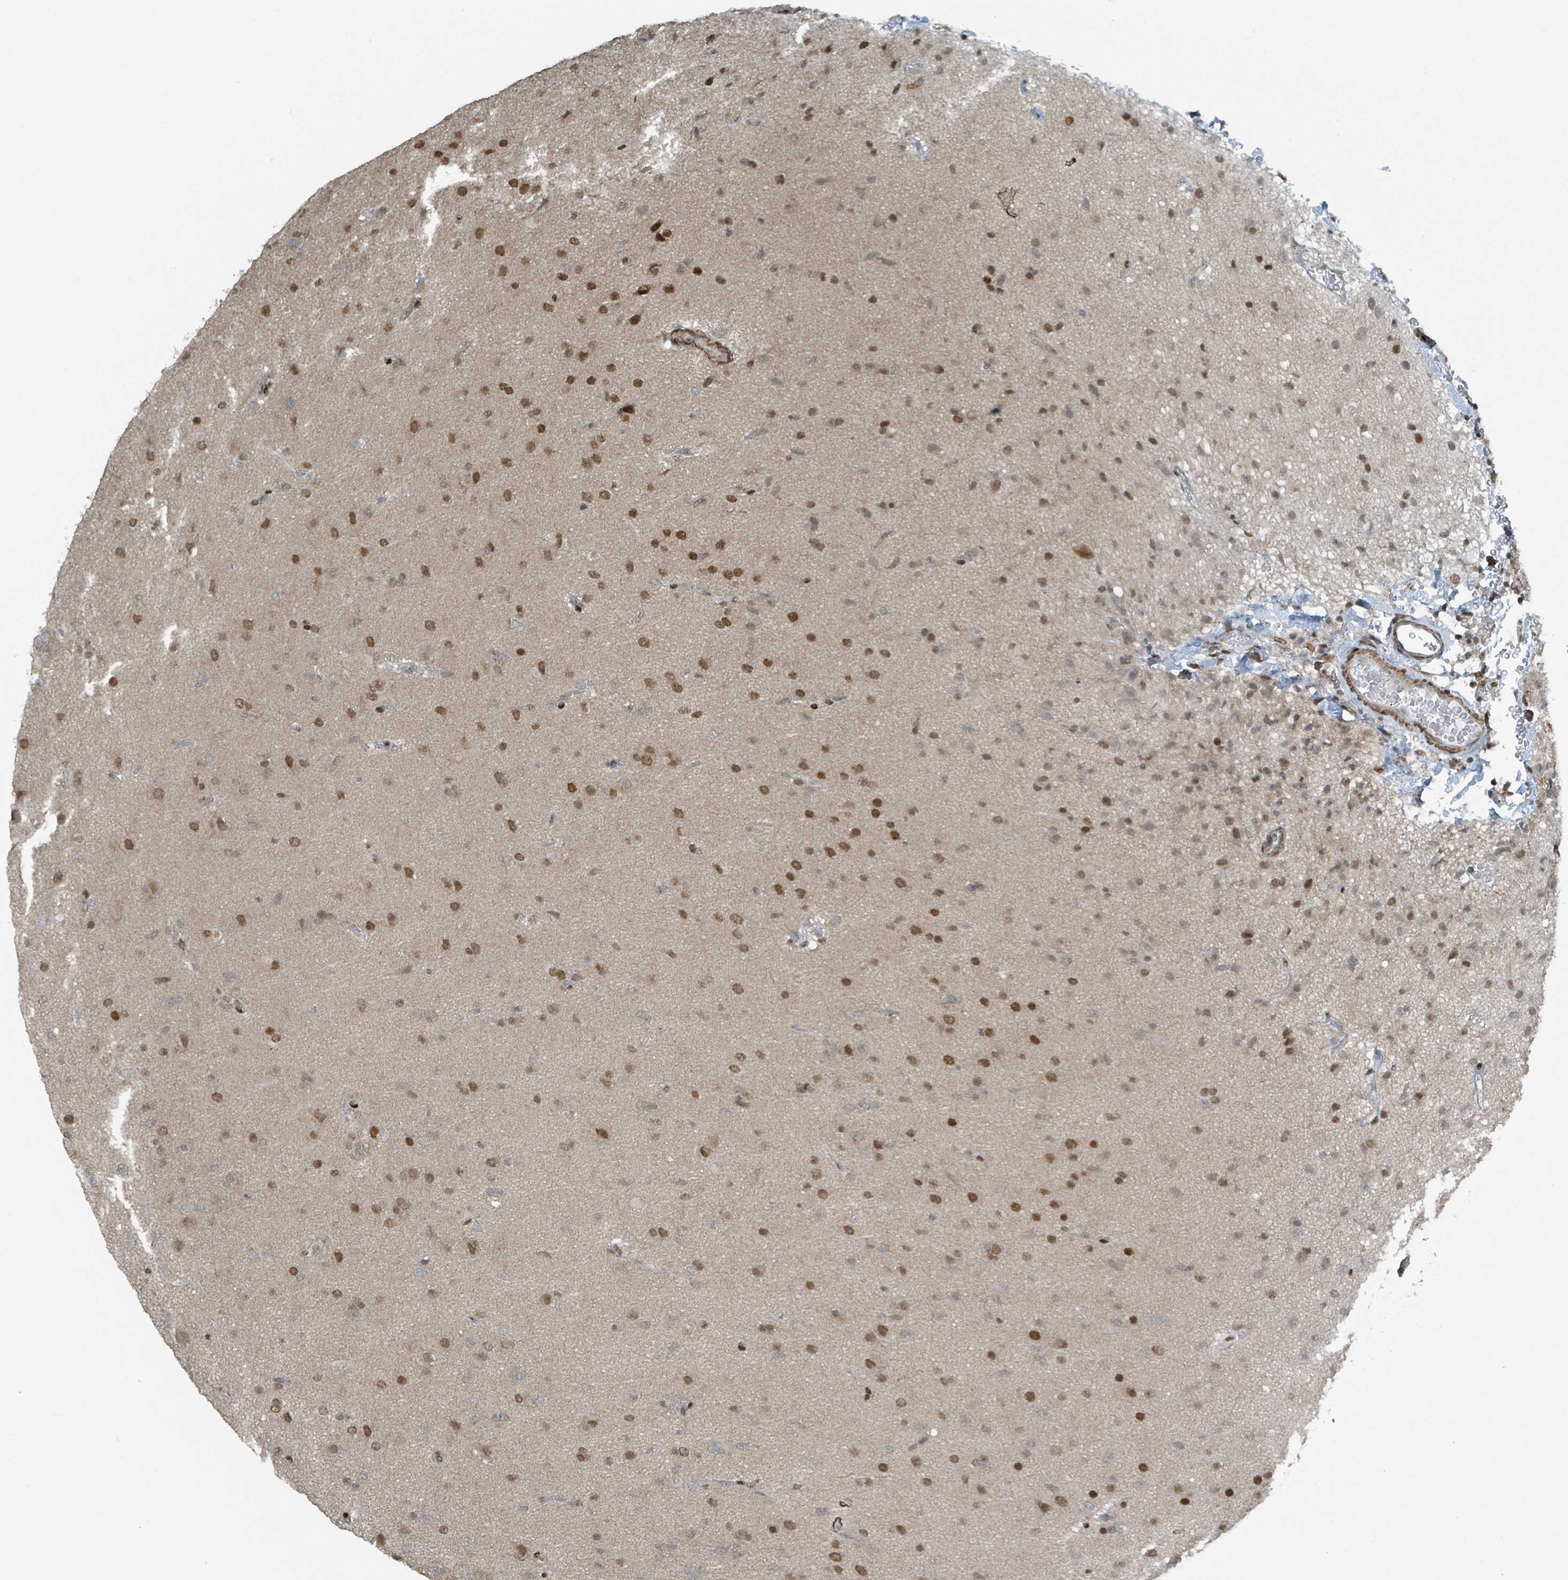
{"staining": {"intensity": "strong", "quantity": "25%-75%", "location": "nuclear"}, "tissue": "glioma", "cell_type": "Tumor cells", "image_type": "cancer", "snomed": [{"axis": "morphology", "description": "Glioma, malignant, Low grade"}, {"axis": "topography", "description": "Brain"}], "caption": "A photomicrograph of human glioma stained for a protein demonstrates strong nuclear brown staining in tumor cells.", "gene": "PHIP", "patient": {"sex": "male", "age": 65}}